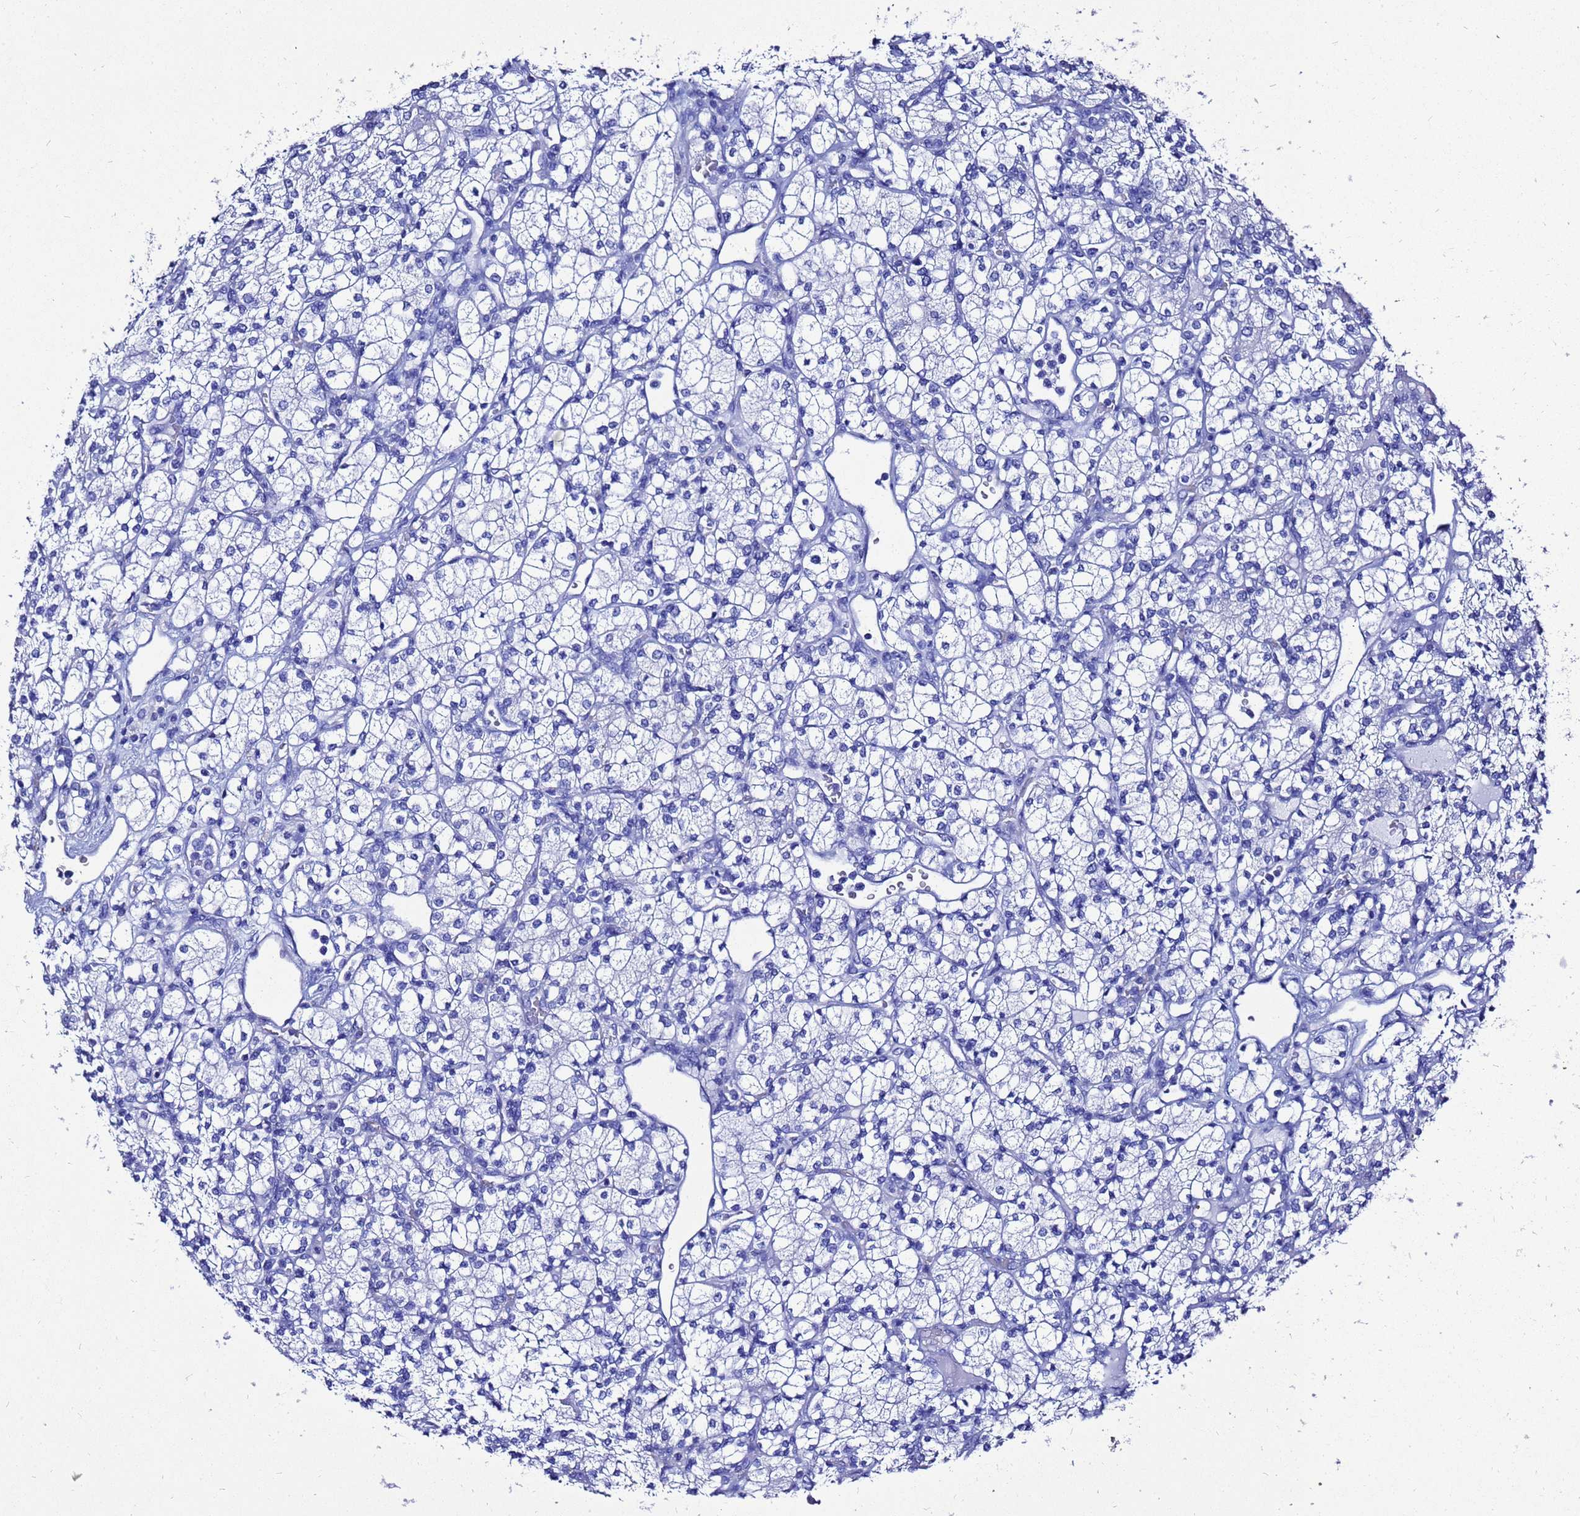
{"staining": {"intensity": "negative", "quantity": "none", "location": "none"}, "tissue": "renal cancer", "cell_type": "Tumor cells", "image_type": "cancer", "snomed": [{"axis": "morphology", "description": "Adenocarcinoma, NOS"}, {"axis": "topography", "description": "Kidney"}], "caption": "An IHC photomicrograph of renal cancer (adenocarcinoma) is shown. There is no staining in tumor cells of renal cancer (adenocarcinoma).", "gene": "LIPF", "patient": {"sex": "male", "age": 77}}